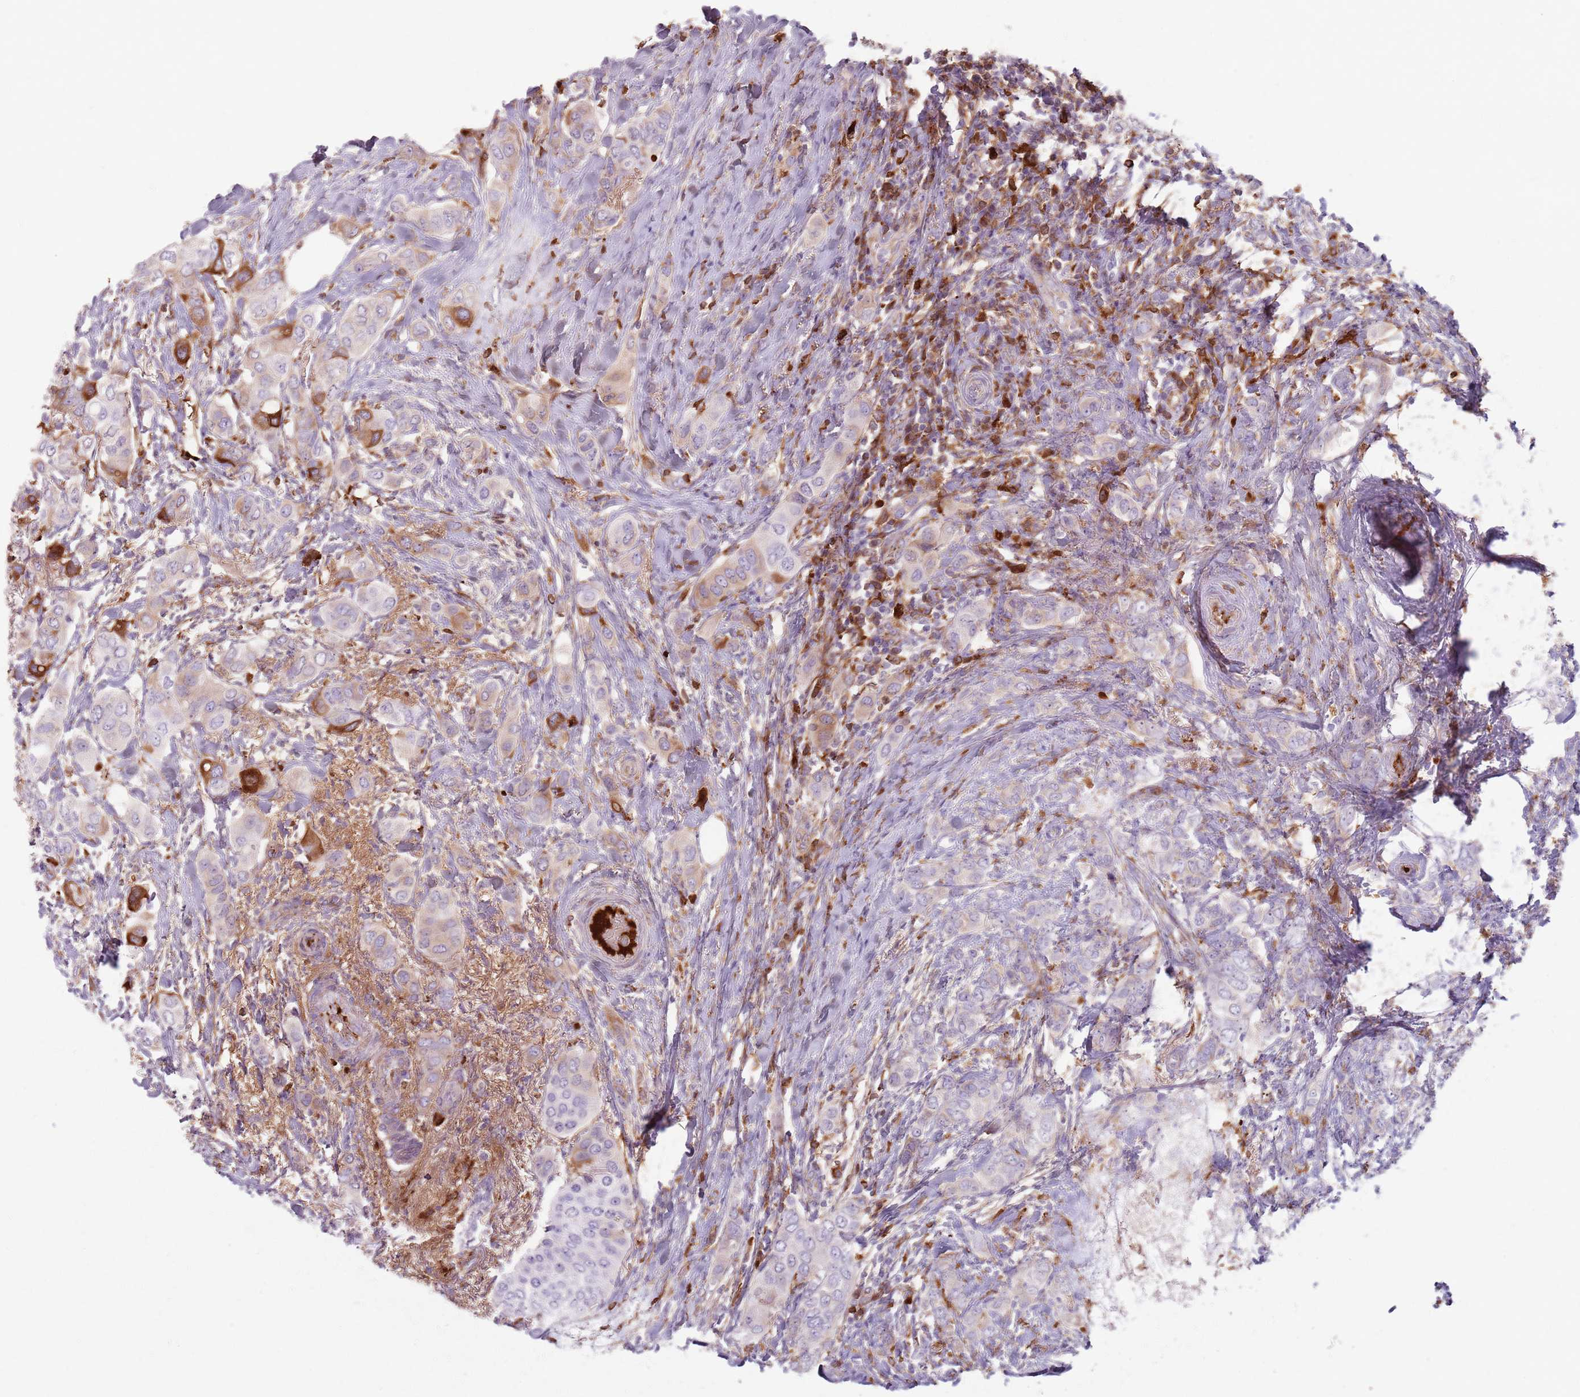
{"staining": {"intensity": "strong", "quantity": "<25%", "location": "cytoplasmic/membranous"}, "tissue": "breast cancer", "cell_type": "Tumor cells", "image_type": "cancer", "snomed": [{"axis": "morphology", "description": "Lobular carcinoma"}, {"axis": "topography", "description": "Breast"}], "caption": "A micrograph of human lobular carcinoma (breast) stained for a protein reveals strong cytoplasmic/membranous brown staining in tumor cells.", "gene": "COLGALT1", "patient": {"sex": "female", "age": 51}}